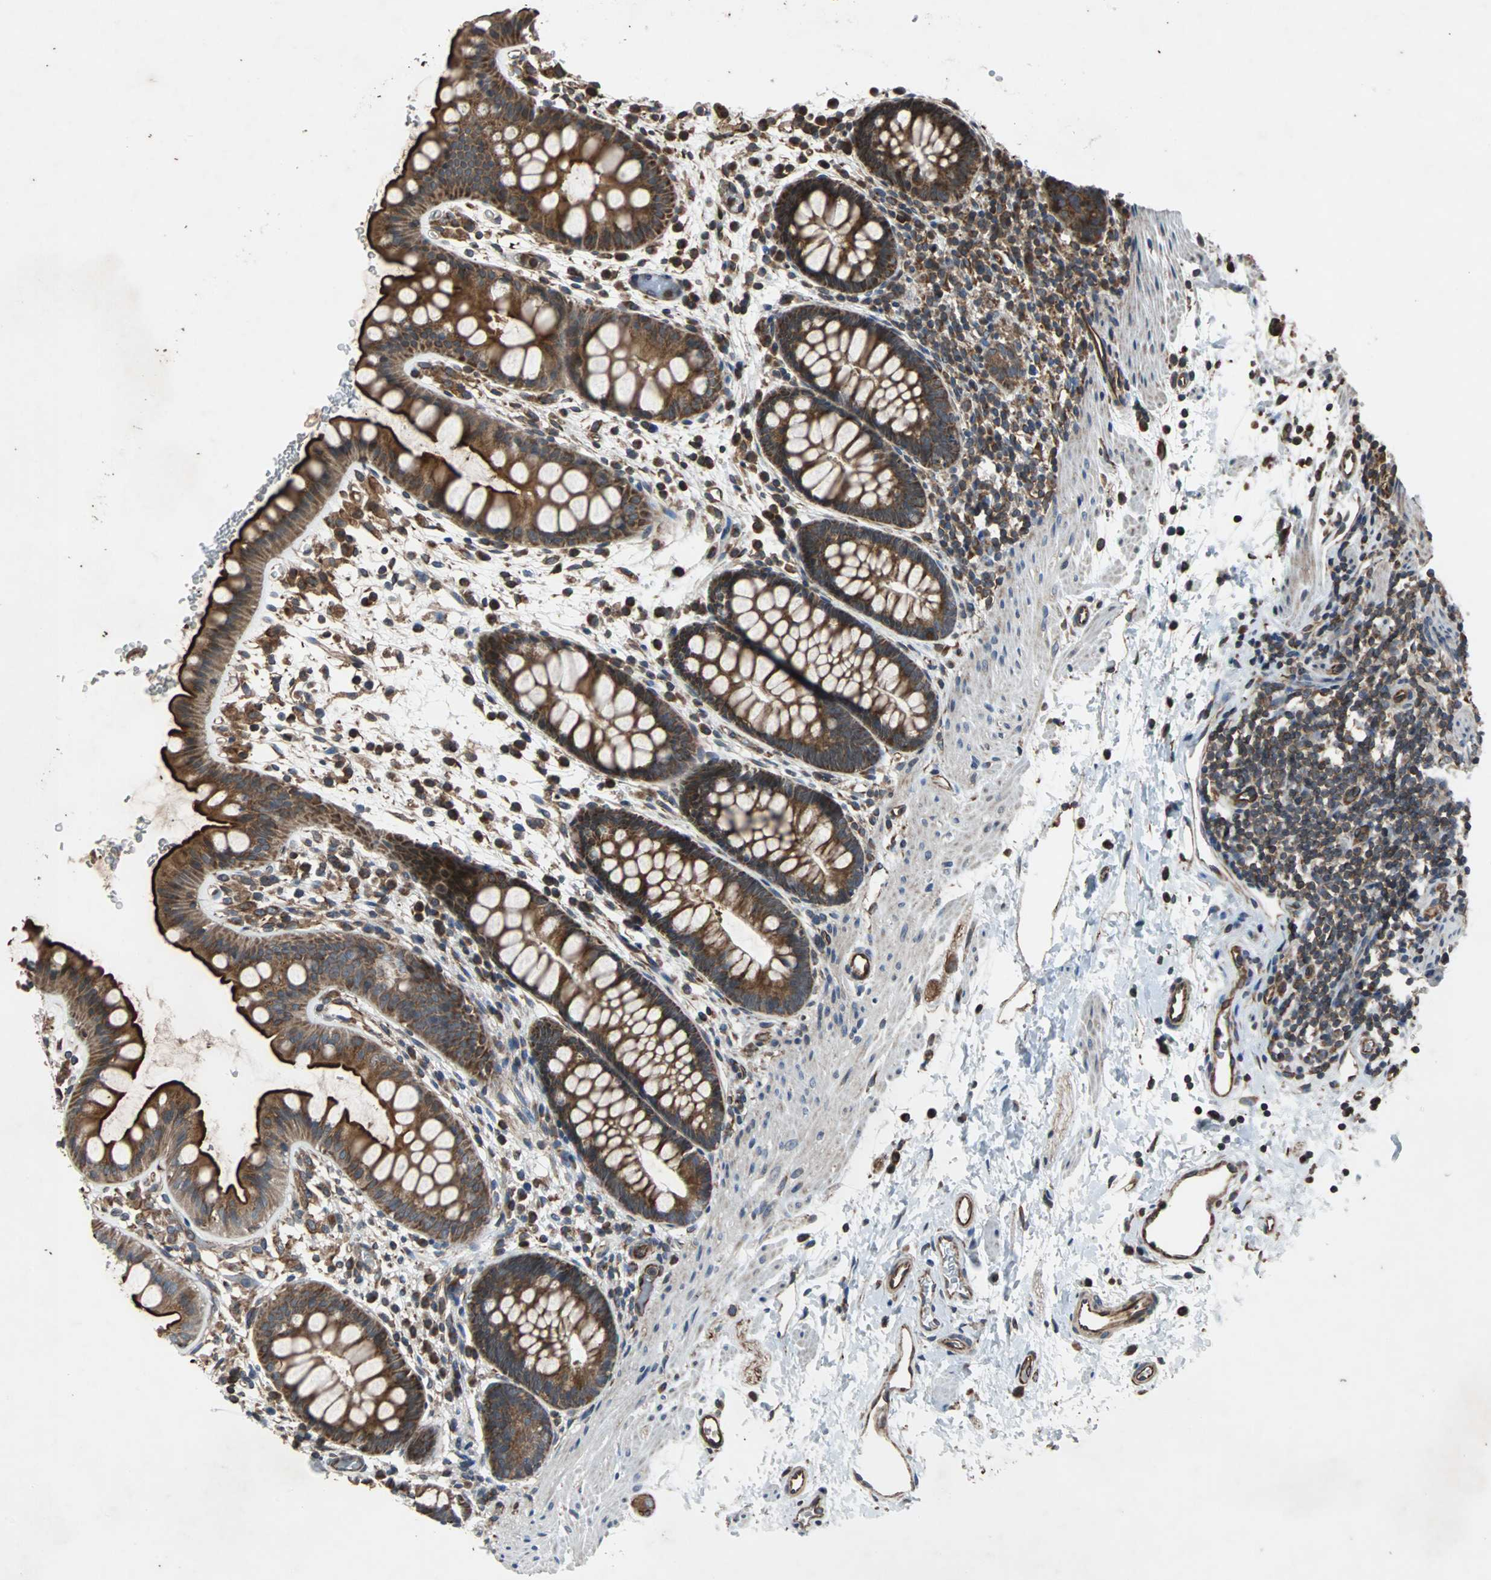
{"staining": {"intensity": "strong", "quantity": ">75%", "location": "cytoplasmic/membranous"}, "tissue": "rectum", "cell_type": "Glandular cells", "image_type": "normal", "snomed": [{"axis": "morphology", "description": "Normal tissue, NOS"}, {"axis": "topography", "description": "Rectum"}], "caption": "Immunohistochemistry staining of unremarkable rectum, which demonstrates high levels of strong cytoplasmic/membranous positivity in about >75% of glandular cells indicating strong cytoplasmic/membranous protein positivity. The staining was performed using DAB (brown) for protein detection and nuclei were counterstained in hematoxylin (blue).", "gene": "ACTR3", "patient": {"sex": "female", "age": 24}}